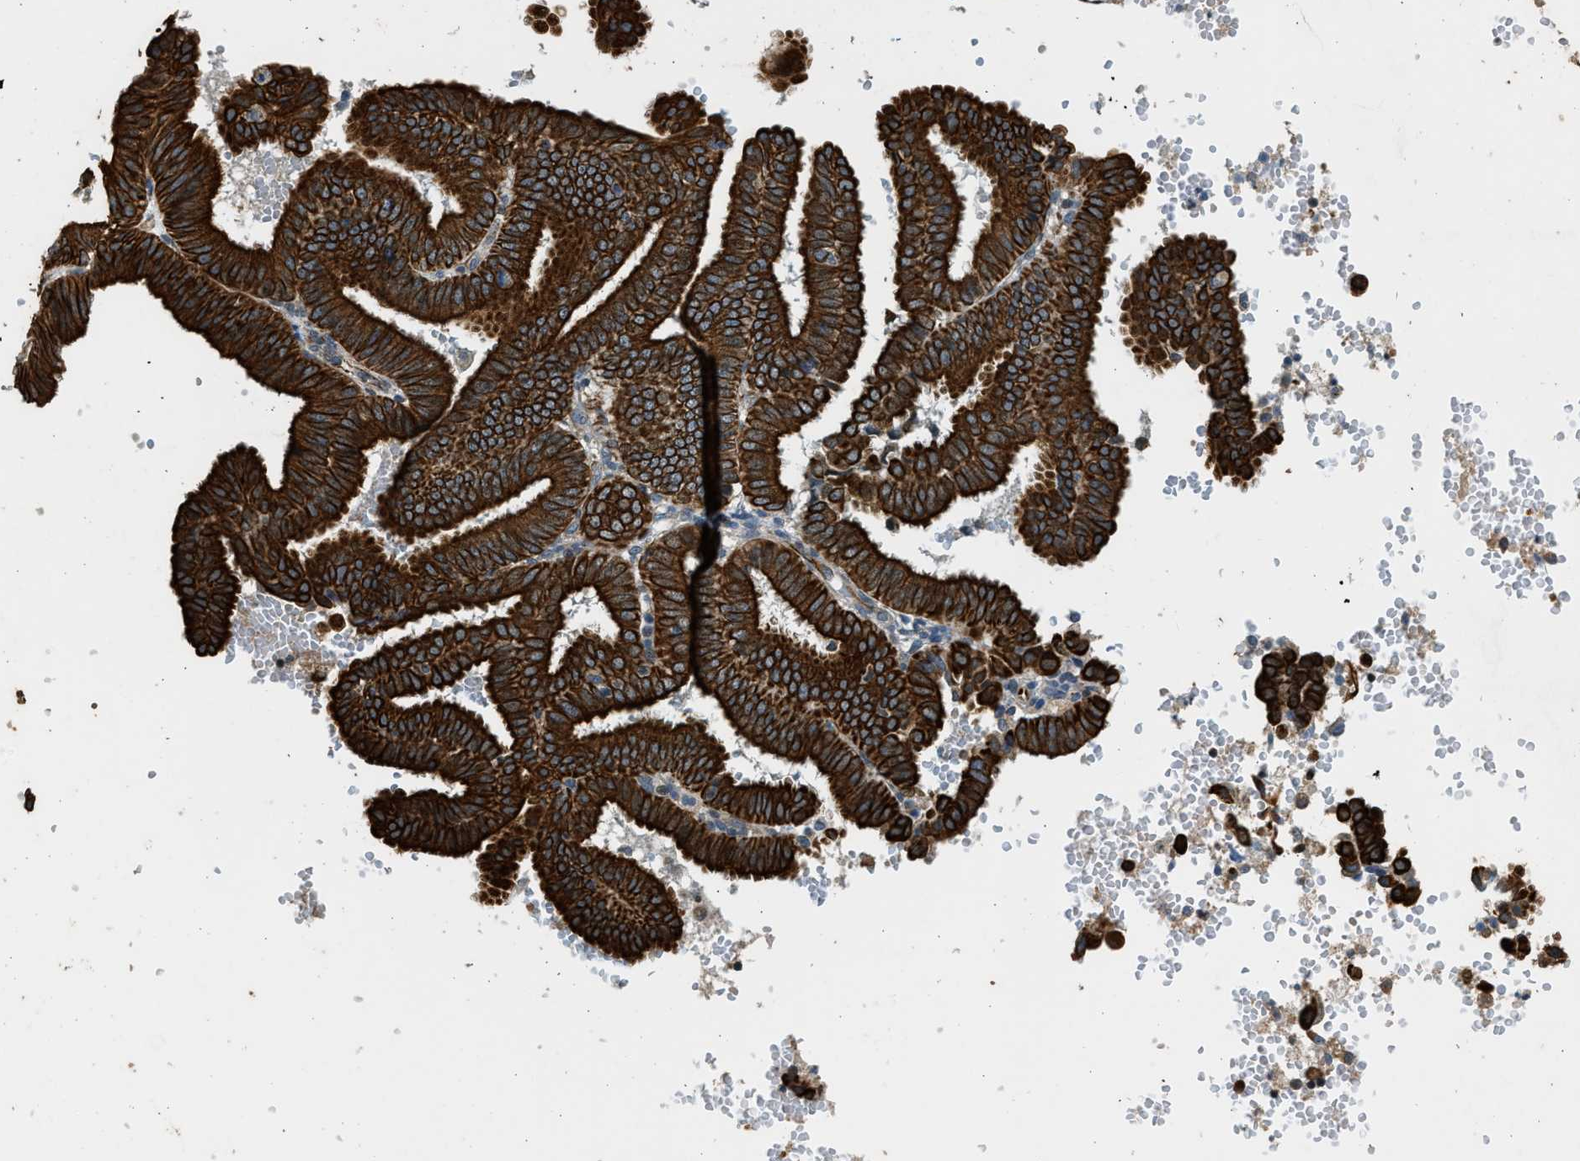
{"staining": {"intensity": "strong", "quantity": ">75%", "location": "cytoplasmic/membranous"}, "tissue": "endometrial cancer", "cell_type": "Tumor cells", "image_type": "cancer", "snomed": [{"axis": "morphology", "description": "Adenocarcinoma, NOS"}, {"axis": "topography", "description": "Endometrium"}], "caption": "This is a histology image of IHC staining of adenocarcinoma (endometrial), which shows strong positivity in the cytoplasmic/membranous of tumor cells.", "gene": "PCLO", "patient": {"sex": "female", "age": 58}}